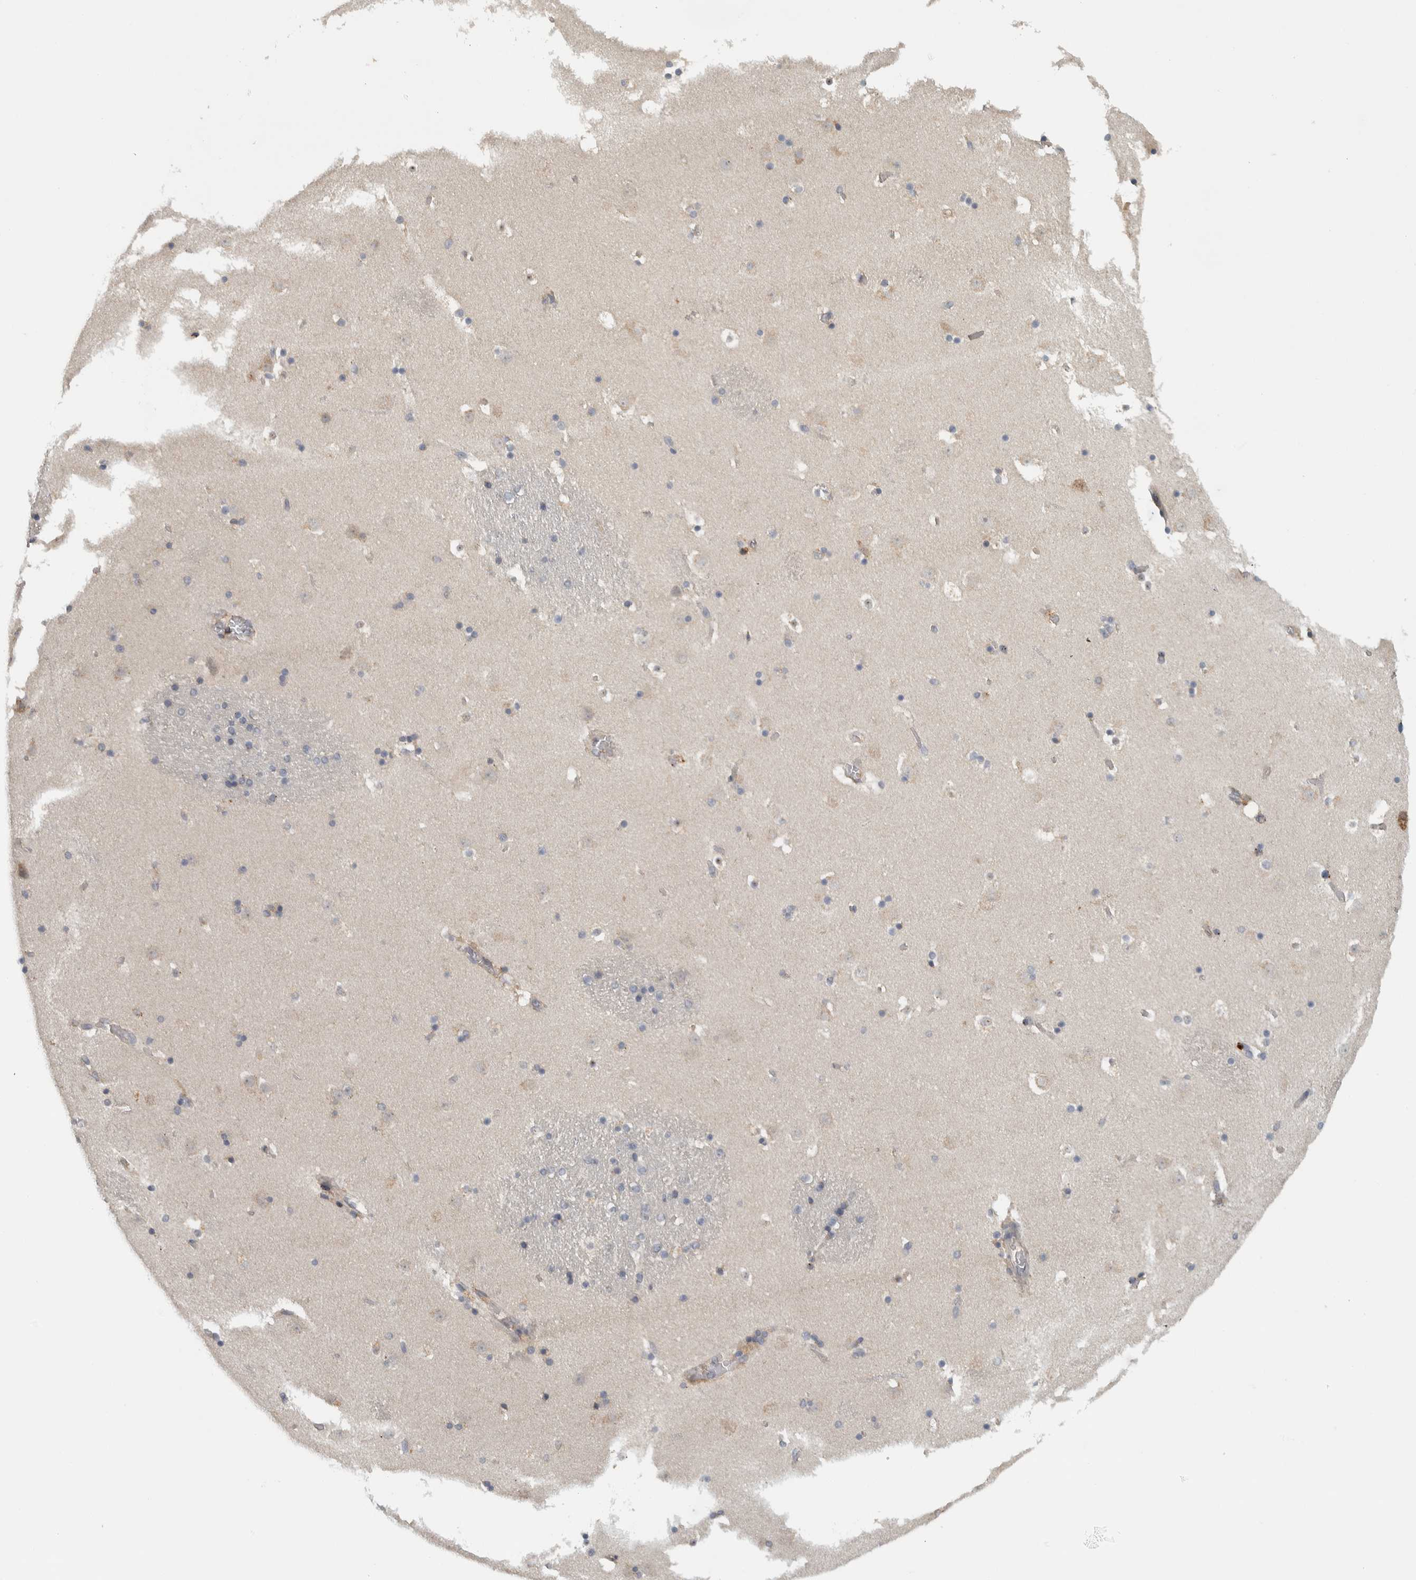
{"staining": {"intensity": "weak", "quantity": "<25%", "location": "cytoplasmic/membranous"}, "tissue": "caudate", "cell_type": "Glial cells", "image_type": "normal", "snomed": [{"axis": "morphology", "description": "Normal tissue, NOS"}, {"axis": "topography", "description": "Lateral ventricle wall"}], "caption": "Immunohistochemistry (IHC) image of unremarkable human caudate stained for a protein (brown), which reveals no staining in glial cells. Brightfield microscopy of IHC stained with DAB (3,3'-diaminobenzidine) (brown) and hematoxylin (blue), captured at high magnification.", "gene": "ADPRM", "patient": {"sex": "male", "age": 45}}